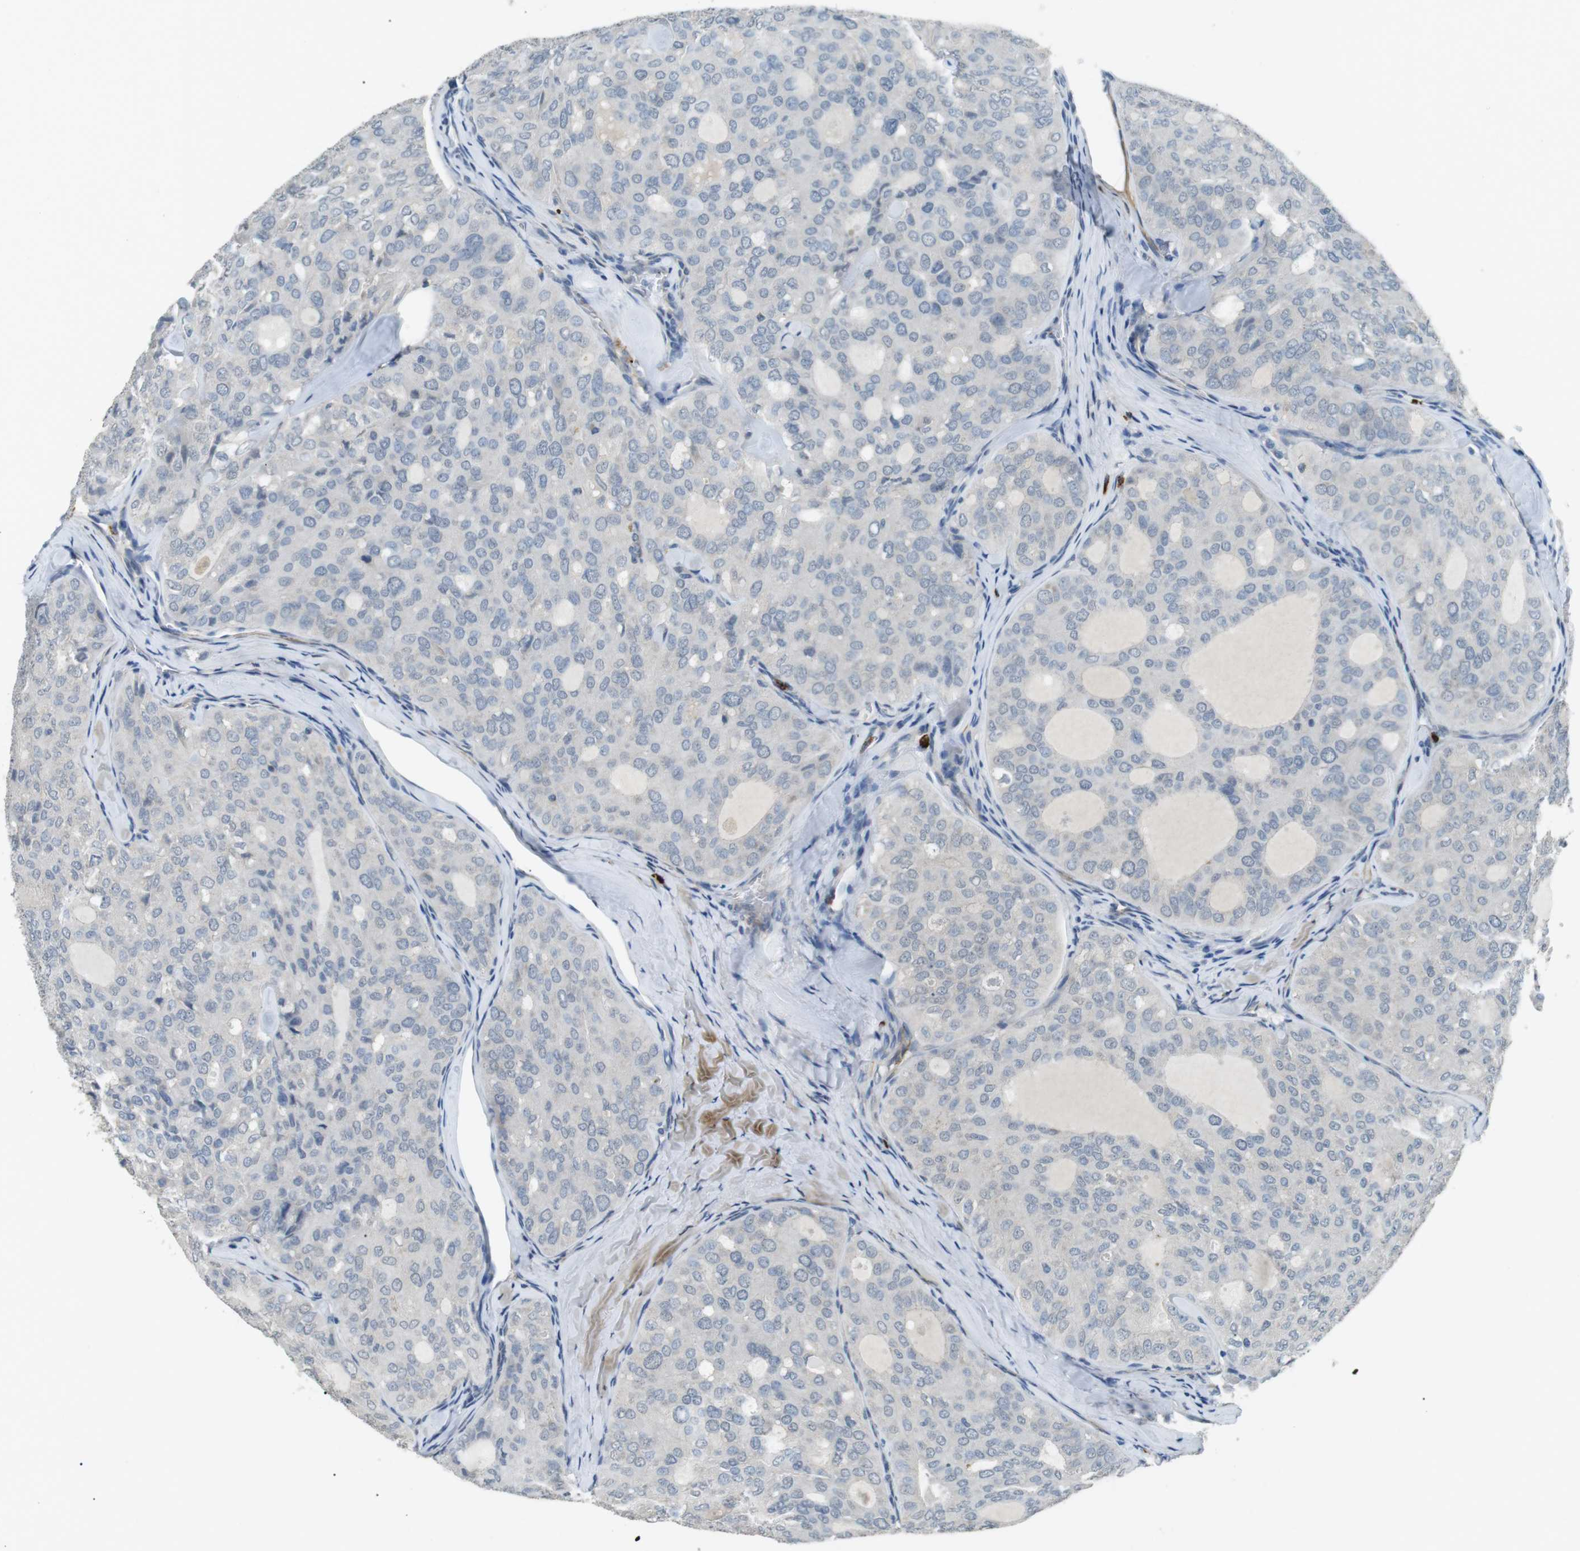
{"staining": {"intensity": "negative", "quantity": "none", "location": "none"}, "tissue": "thyroid cancer", "cell_type": "Tumor cells", "image_type": "cancer", "snomed": [{"axis": "morphology", "description": "Follicular adenoma carcinoma, NOS"}, {"axis": "topography", "description": "Thyroid gland"}], "caption": "This is an IHC image of thyroid cancer (follicular adenoma carcinoma). There is no positivity in tumor cells.", "gene": "GZMM", "patient": {"sex": "male", "age": 75}}